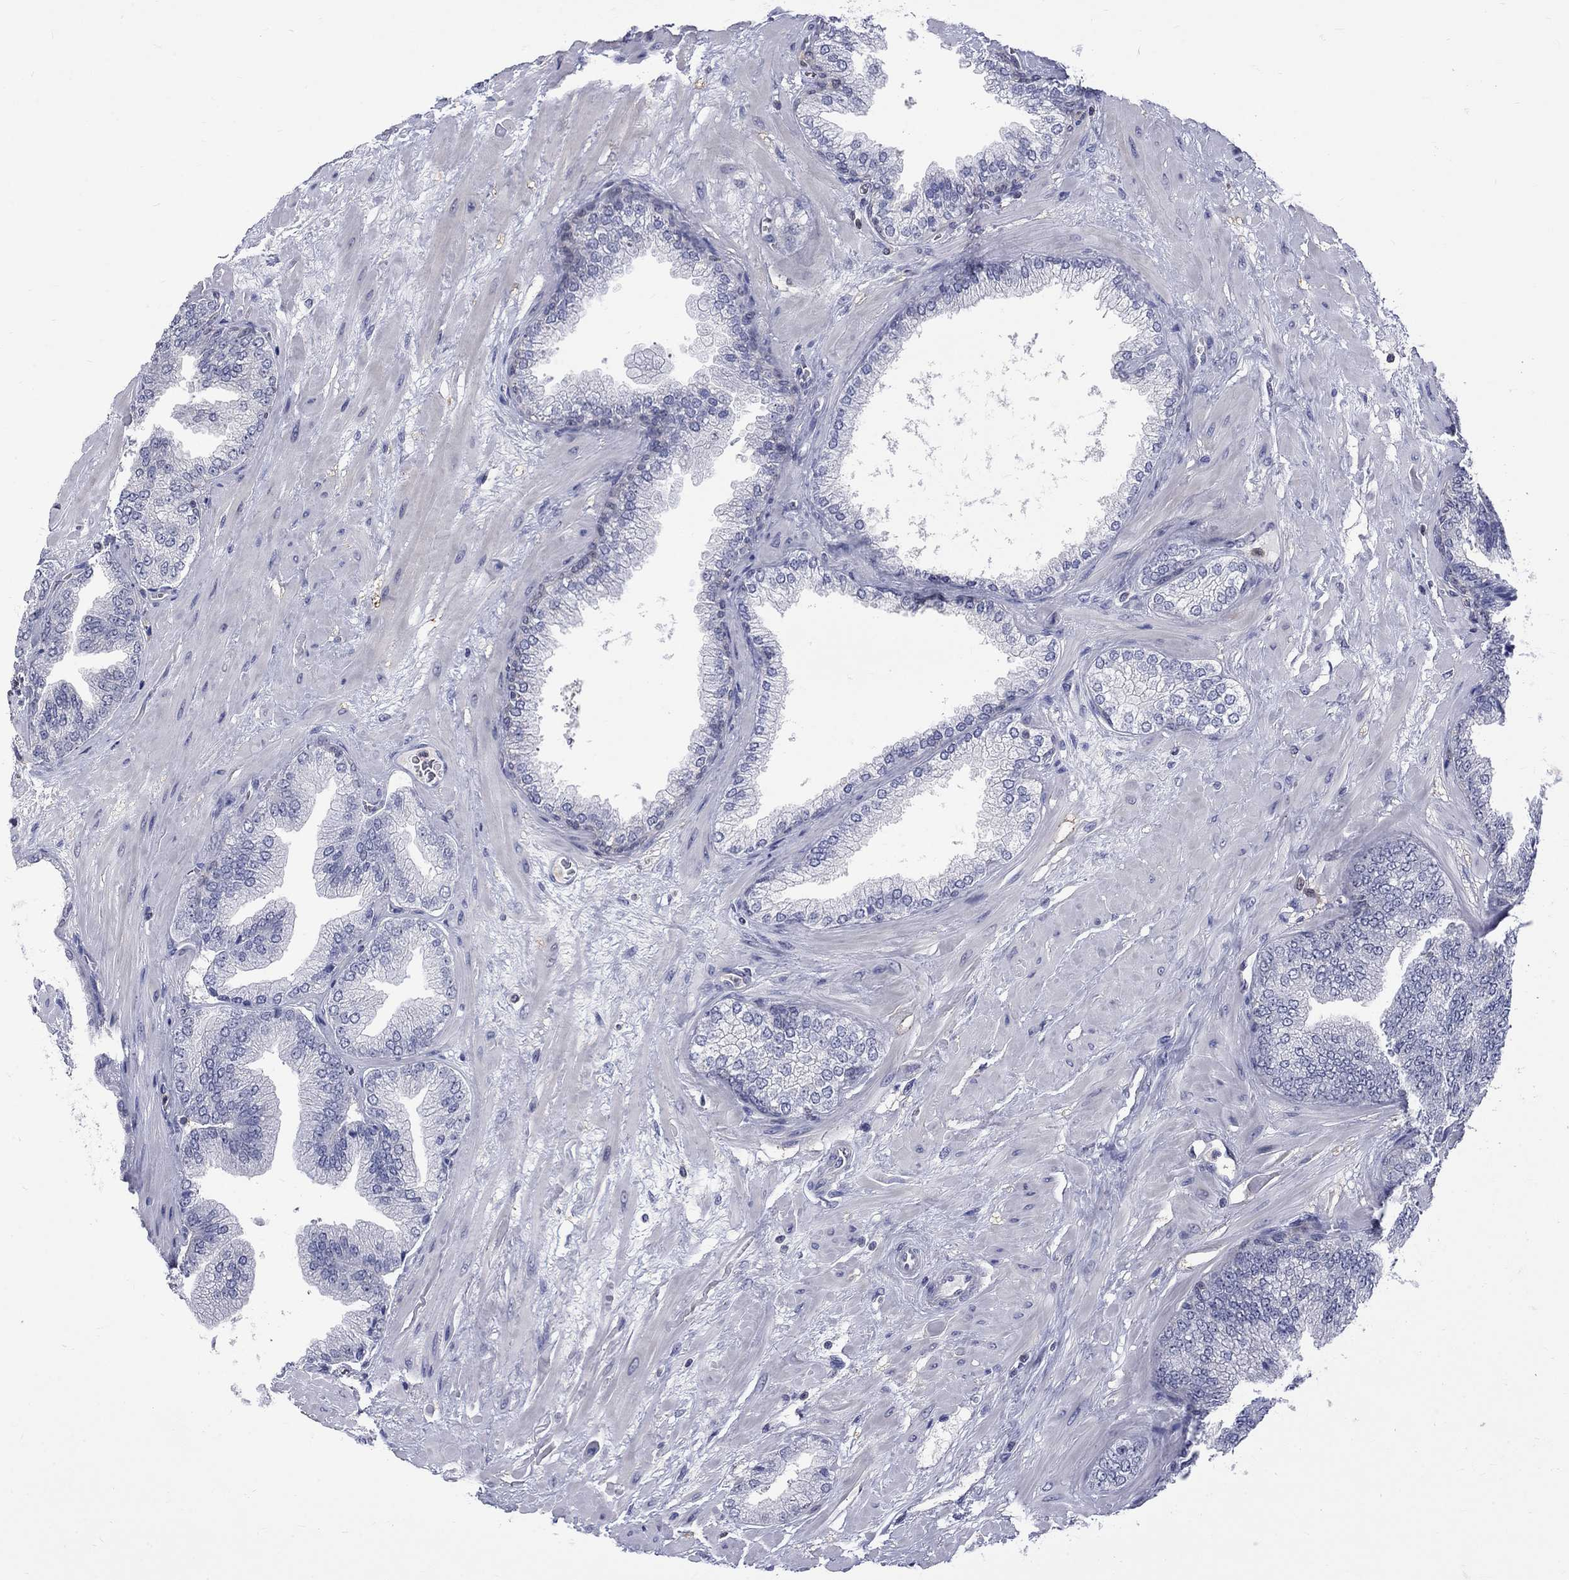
{"staining": {"intensity": "negative", "quantity": "none", "location": "none"}, "tissue": "prostate cancer", "cell_type": "Tumor cells", "image_type": "cancer", "snomed": [{"axis": "morphology", "description": "Adenocarcinoma, Low grade"}, {"axis": "topography", "description": "Prostate"}], "caption": "Human prostate cancer stained for a protein using IHC shows no staining in tumor cells.", "gene": "HKDC1", "patient": {"sex": "male", "age": 72}}